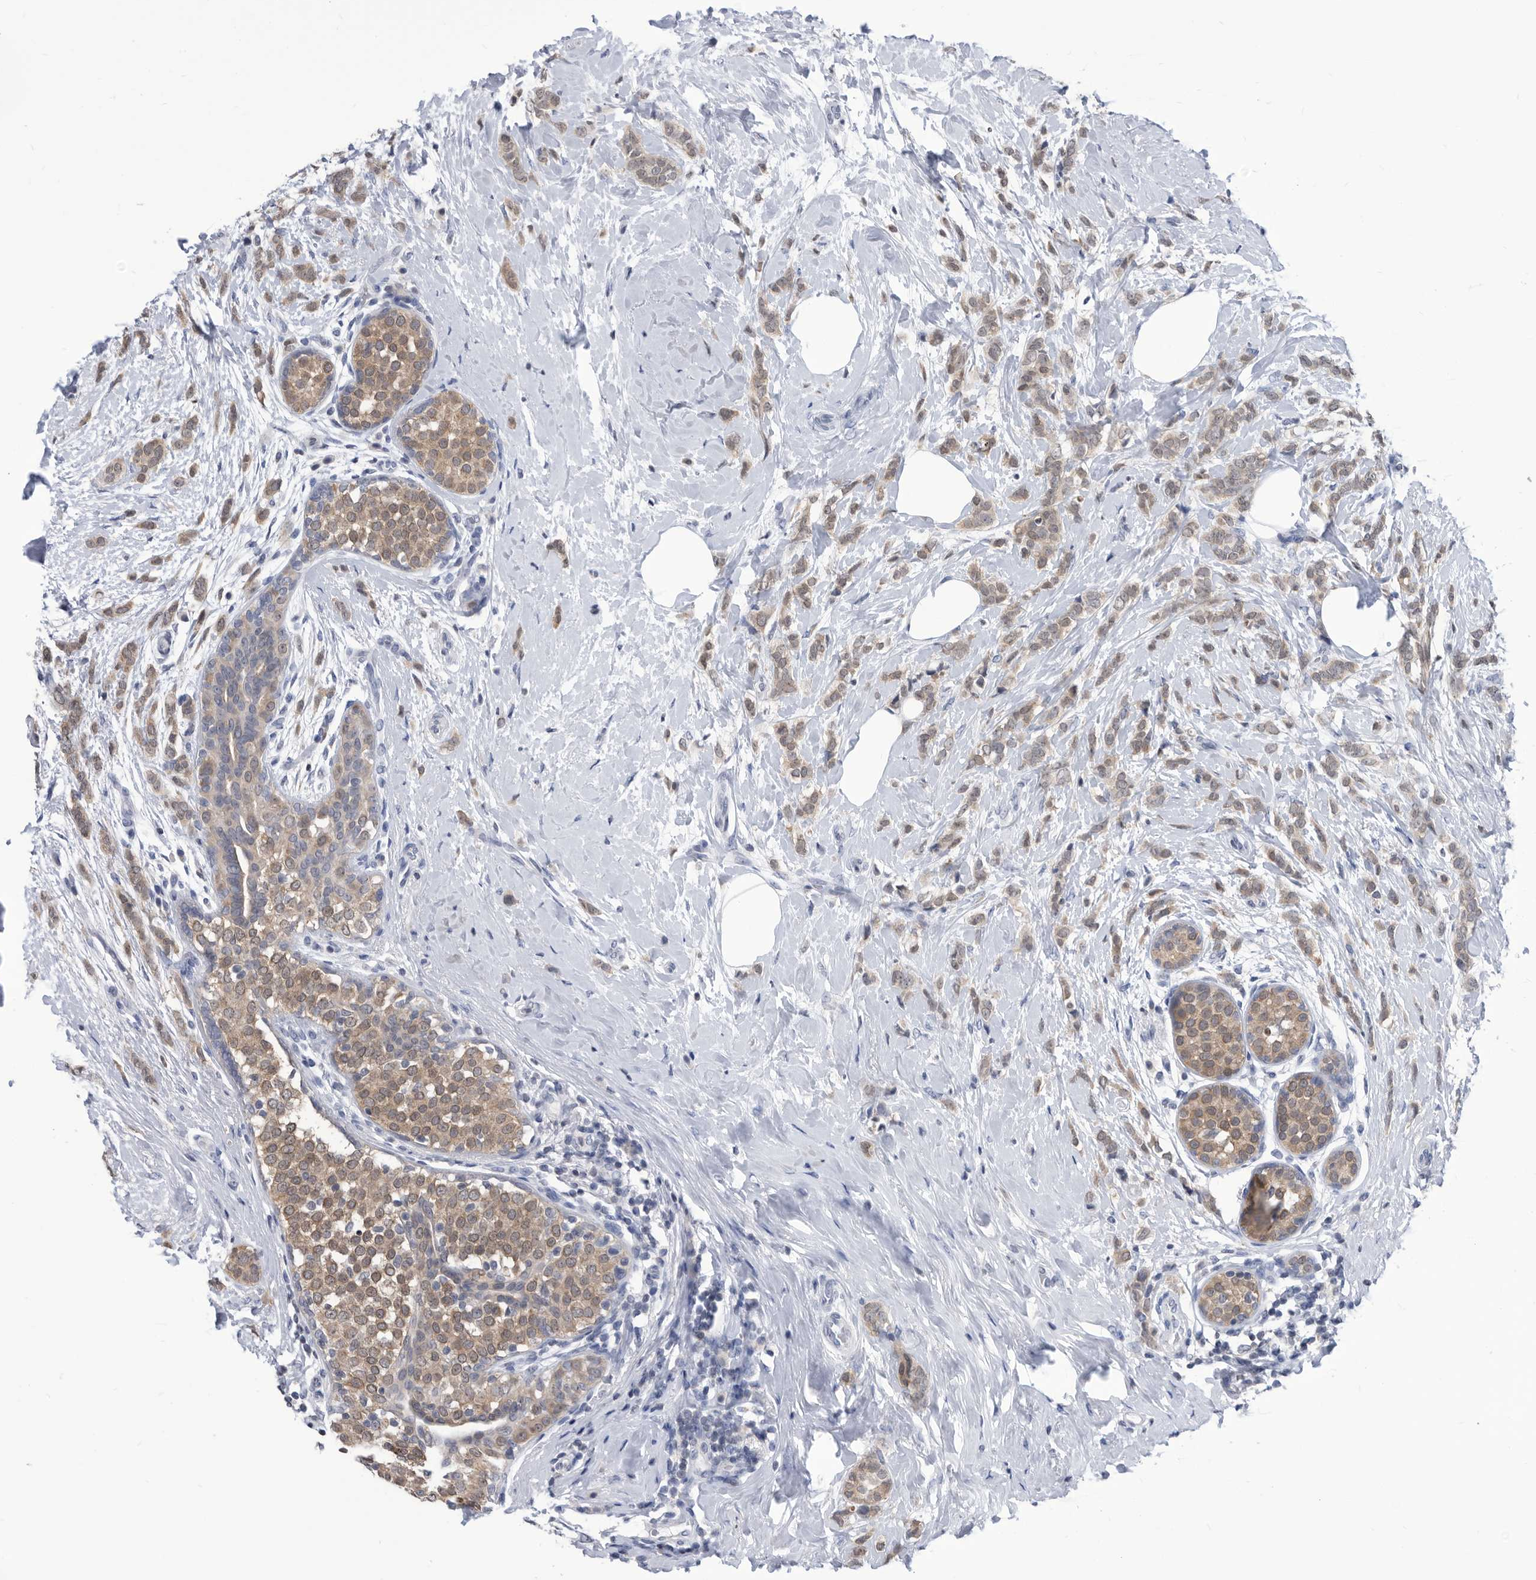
{"staining": {"intensity": "weak", "quantity": ">75%", "location": "cytoplasmic/membranous"}, "tissue": "breast cancer", "cell_type": "Tumor cells", "image_type": "cancer", "snomed": [{"axis": "morphology", "description": "Lobular carcinoma, in situ"}, {"axis": "morphology", "description": "Lobular carcinoma"}, {"axis": "topography", "description": "Breast"}], "caption": "Protein expression analysis of human breast cancer (lobular carcinoma) reveals weak cytoplasmic/membranous expression in about >75% of tumor cells. The staining is performed using DAB brown chromogen to label protein expression. The nuclei are counter-stained blue using hematoxylin.", "gene": "TSTD1", "patient": {"sex": "female", "age": 41}}